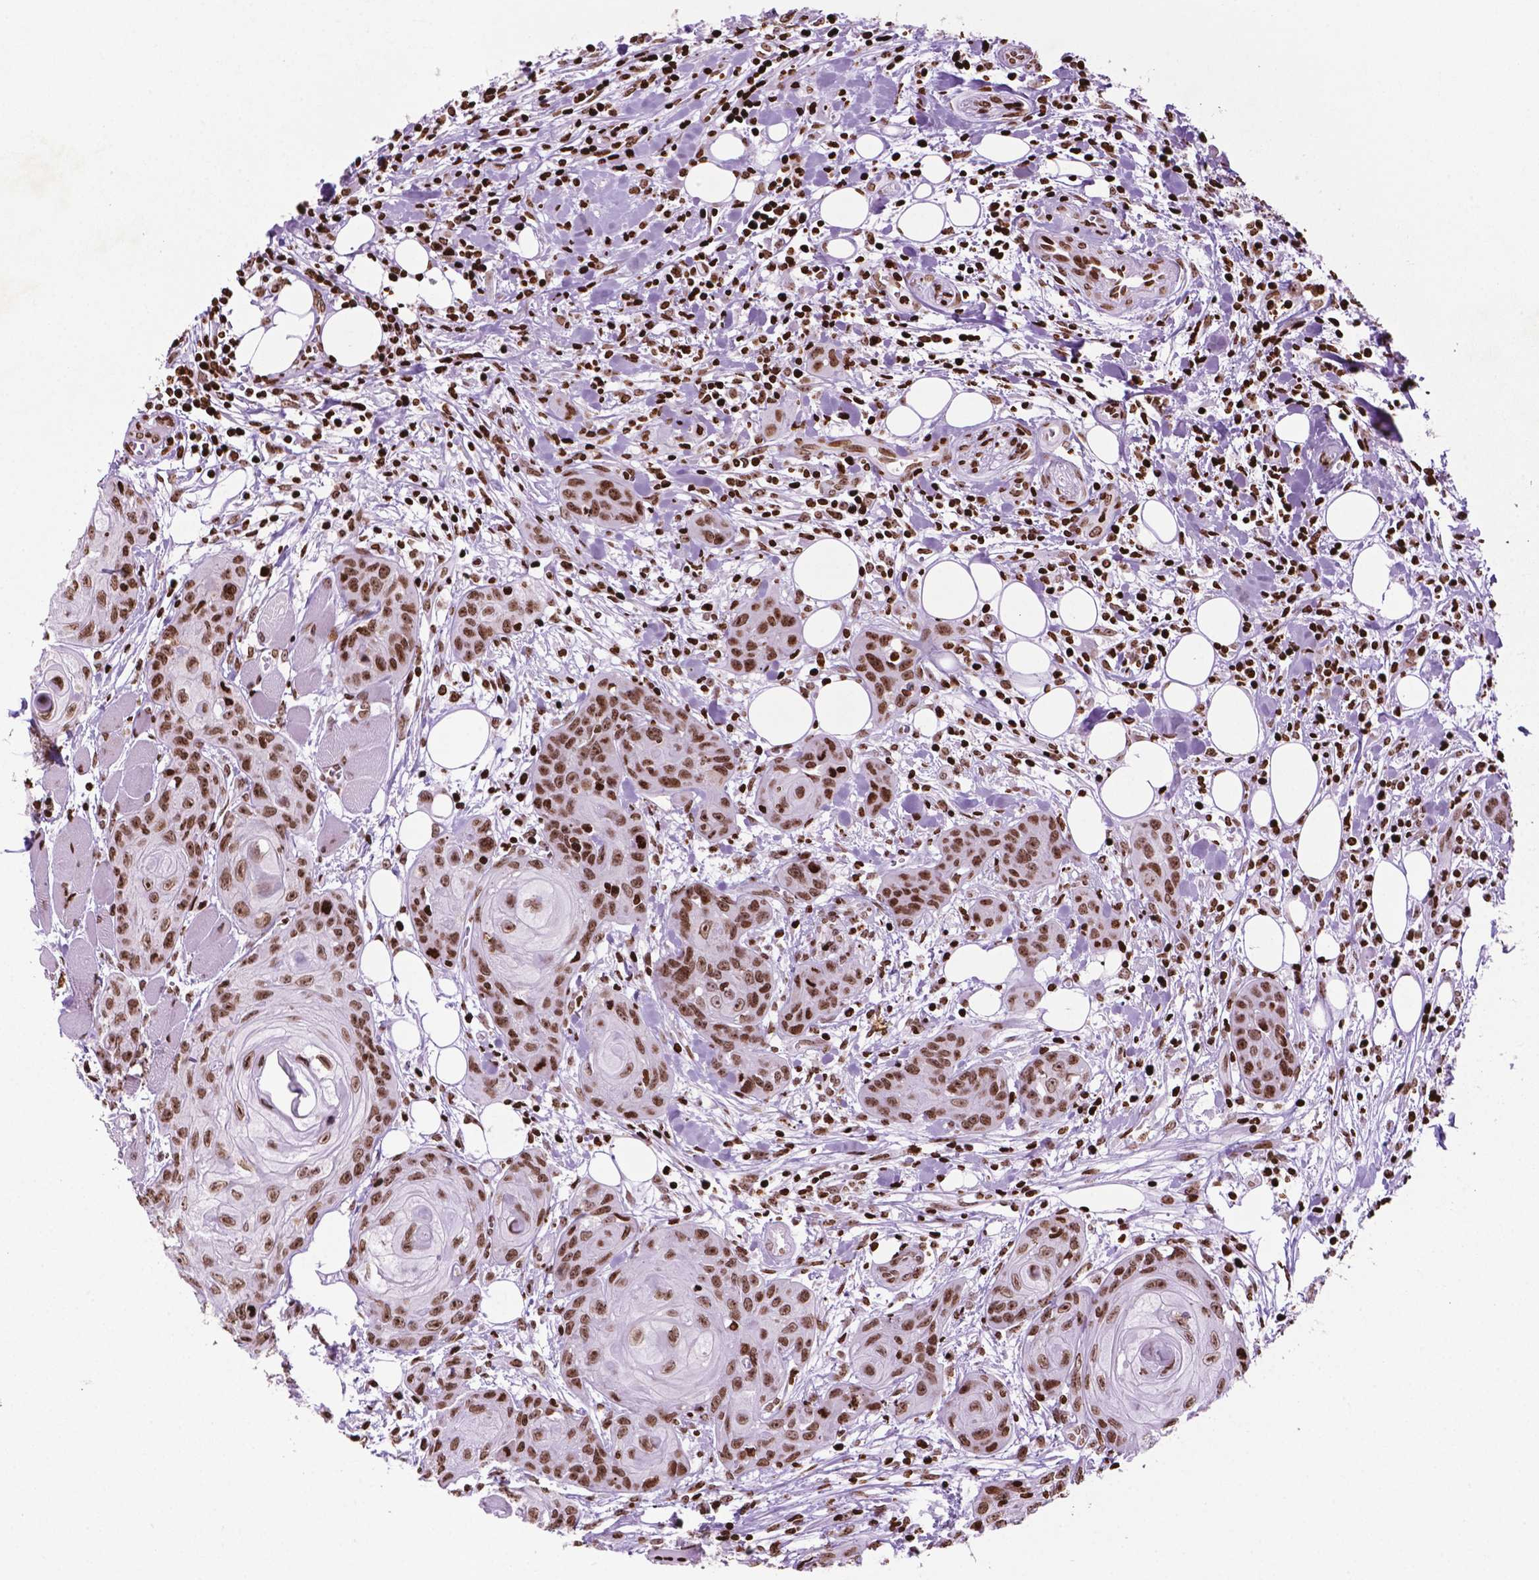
{"staining": {"intensity": "moderate", "quantity": ">75%", "location": "nuclear"}, "tissue": "head and neck cancer", "cell_type": "Tumor cells", "image_type": "cancer", "snomed": [{"axis": "morphology", "description": "Squamous cell carcinoma, NOS"}, {"axis": "topography", "description": "Oral tissue"}, {"axis": "topography", "description": "Head-Neck"}], "caption": "A medium amount of moderate nuclear staining is present in approximately >75% of tumor cells in head and neck cancer (squamous cell carcinoma) tissue. (IHC, brightfield microscopy, high magnification).", "gene": "TMEM250", "patient": {"sex": "male", "age": 58}}